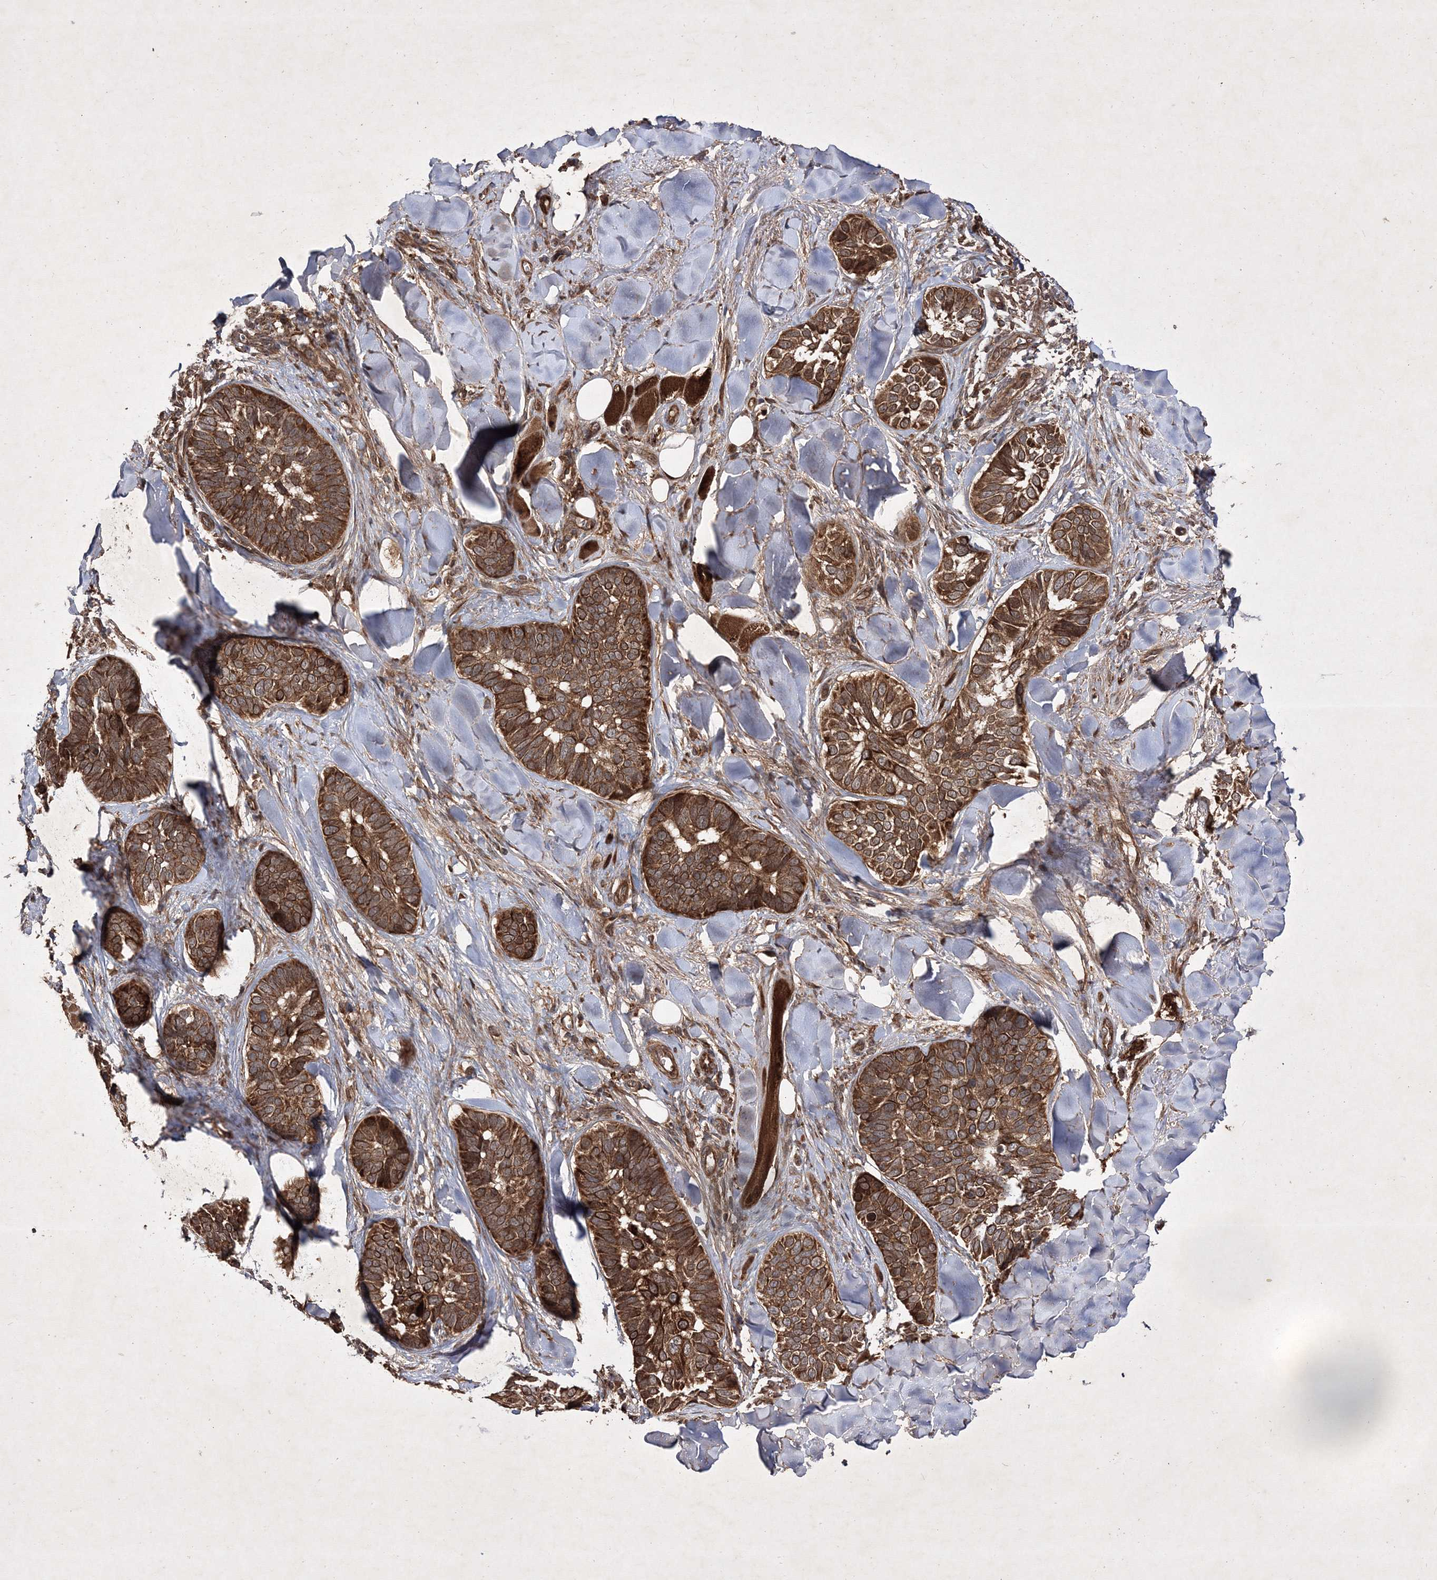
{"staining": {"intensity": "strong", "quantity": ">75%", "location": "cytoplasmic/membranous"}, "tissue": "skin cancer", "cell_type": "Tumor cells", "image_type": "cancer", "snomed": [{"axis": "morphology", "description": "Basal cell carcinoma"}, {"axis": "topography", "description": "Skin"}], "caption": "IHC (DAB) staining of skin basal cell carcinoma exhibits strong cytoplasmic/membranous protein staining in approximately >75% of tumor cells. Using DAB (brown) and hematoxylin (blue) stains, captured at high magnification using brightfield microscopy.", "gene": "DNAJC13", "patient": {"sex": "male", "age": 62}}